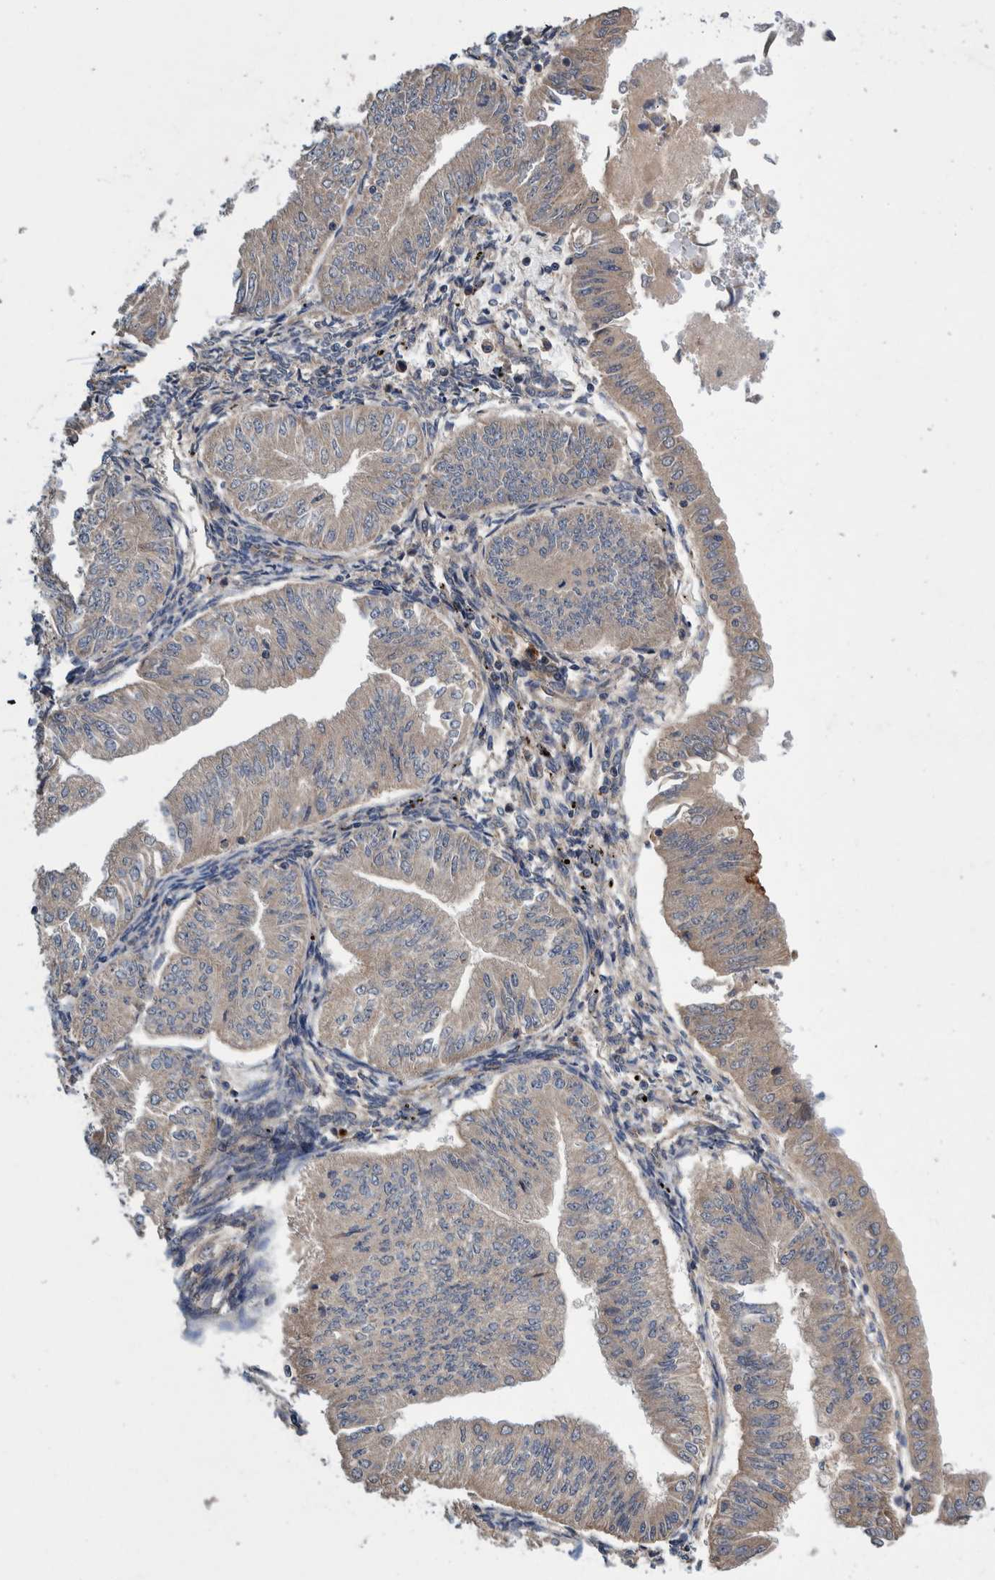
{"staining": {"intensity": "negative", "quantity": "none", "location": "none"}, "tissue": "endometrial cancer", "cell_type": "Tumor cells", "image_type": "cancer", "snomed": [{"axis": "morphology", "description": "Normal tissue, NOS"}, {"axis": "morphology", "description": "Adenocarcinoma, NOS"}, {"axis": "topography", "description": "Endometrium"}], "caption": "The histopathology image demonstrates no significant expression in tumor cells of endometrial cancer.", "gene": "PIK3R6", "patient": {"sex": "female", "age": 53}}